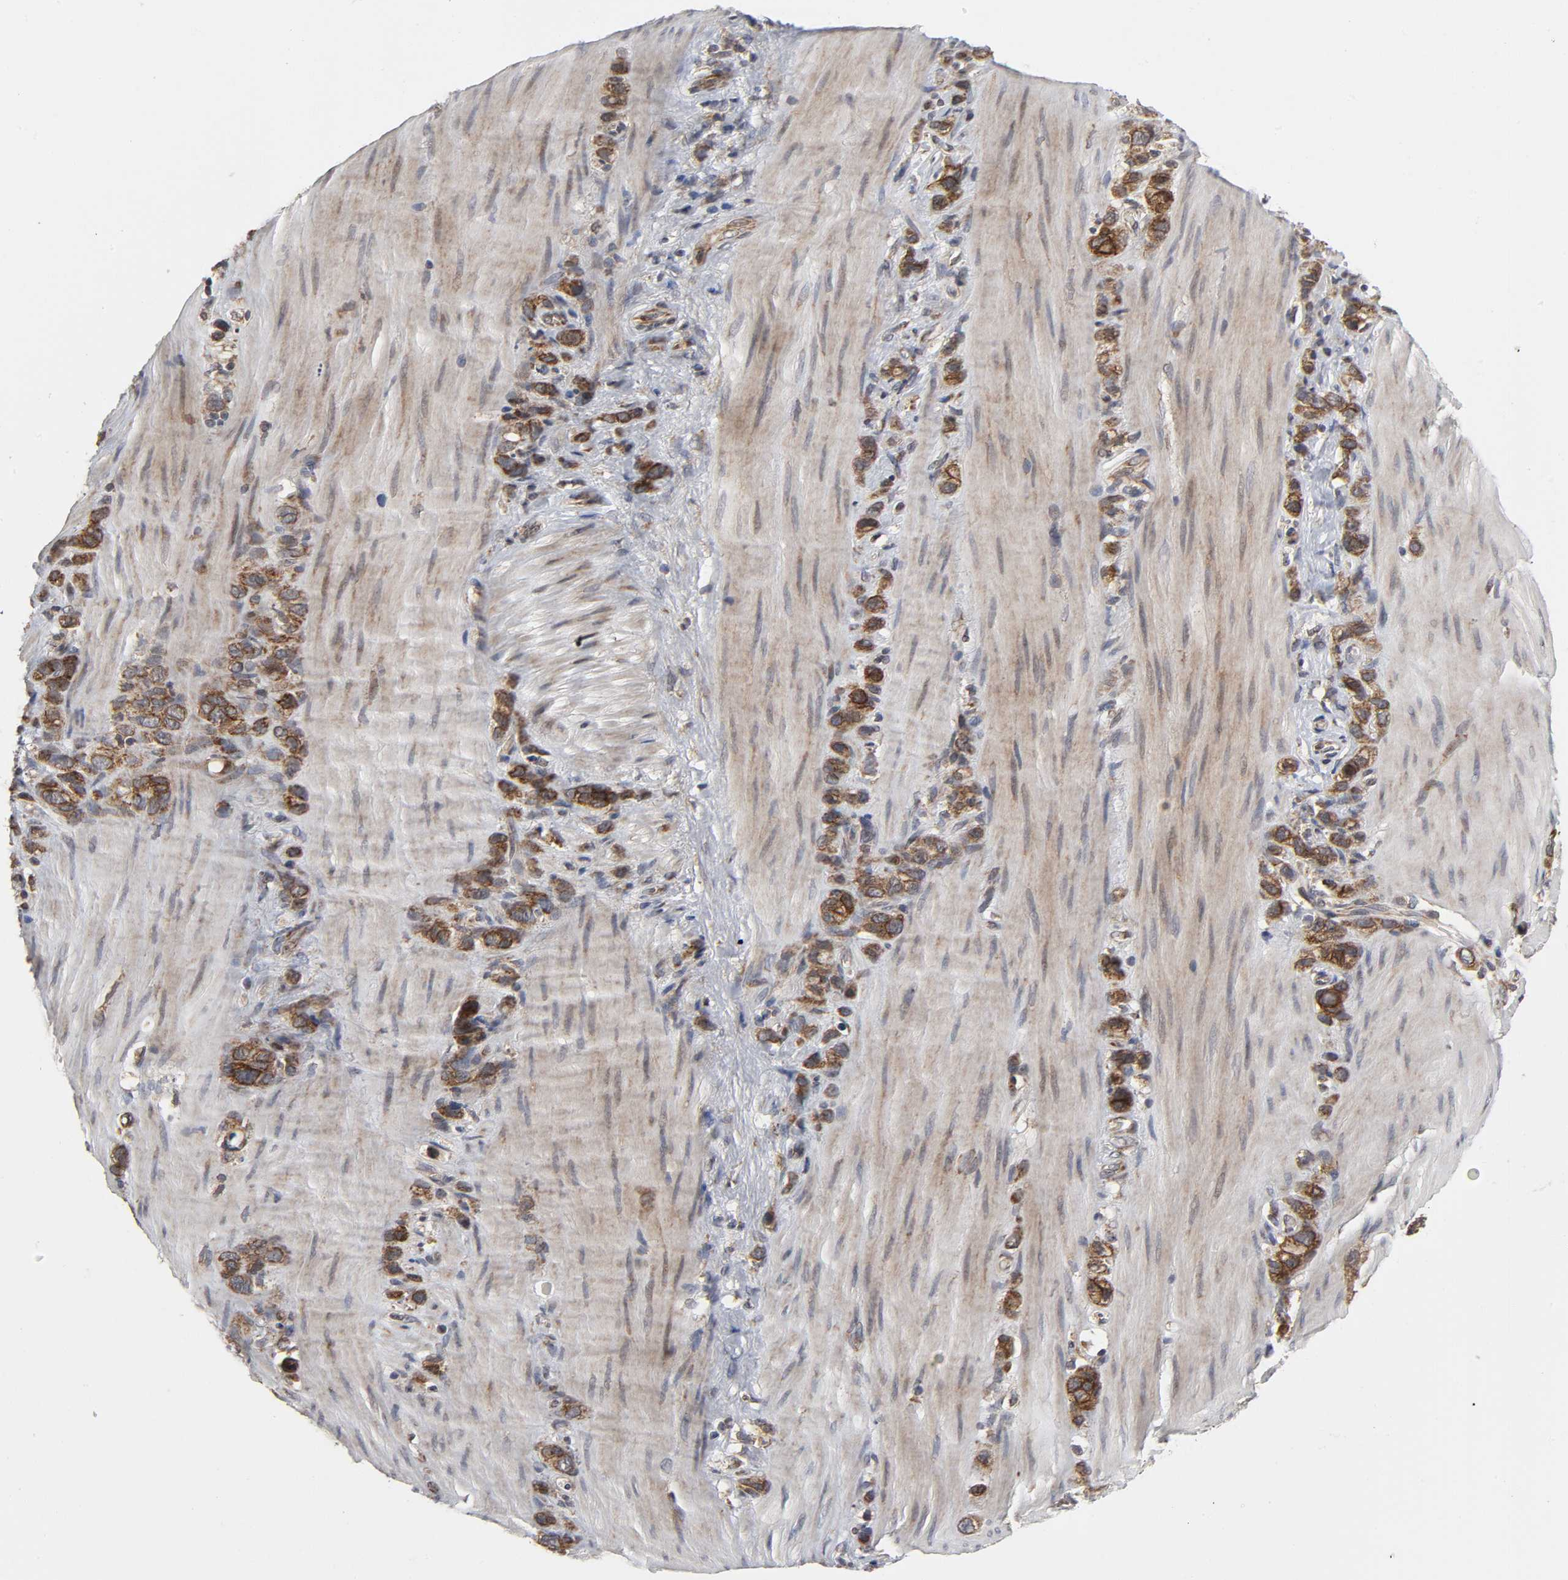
{"staining": {"intensity": "strong", "quantity": ">75%", "location": "cytoplasmic/membranous"}, "tissue": "stomach cancer", "cell_type": "Tumor cells", "image_type": "cancer", "snomed": [{"axis": "morphology", "description": "Normal tissue, NOS"}, {"axis": "morphology", "description": "Adenocarcinoma, NOS"}, {"axis": "morphology", "description": "Adenocarcinoma, High grade"}, {"axis": "topography", "description": "Stomach, upper"}, {"axis": "topography", "description": "Stomach"}], "caption": "This micrograph displays immunohistochemistry staining of human high-grade adenocarcinoma (stomach), with high strong cytoplasmic/membranous positivity in about >75% of tumor cells.", "gene": "SLC30A9", "patient": {"sex": "female", "age": 65}}